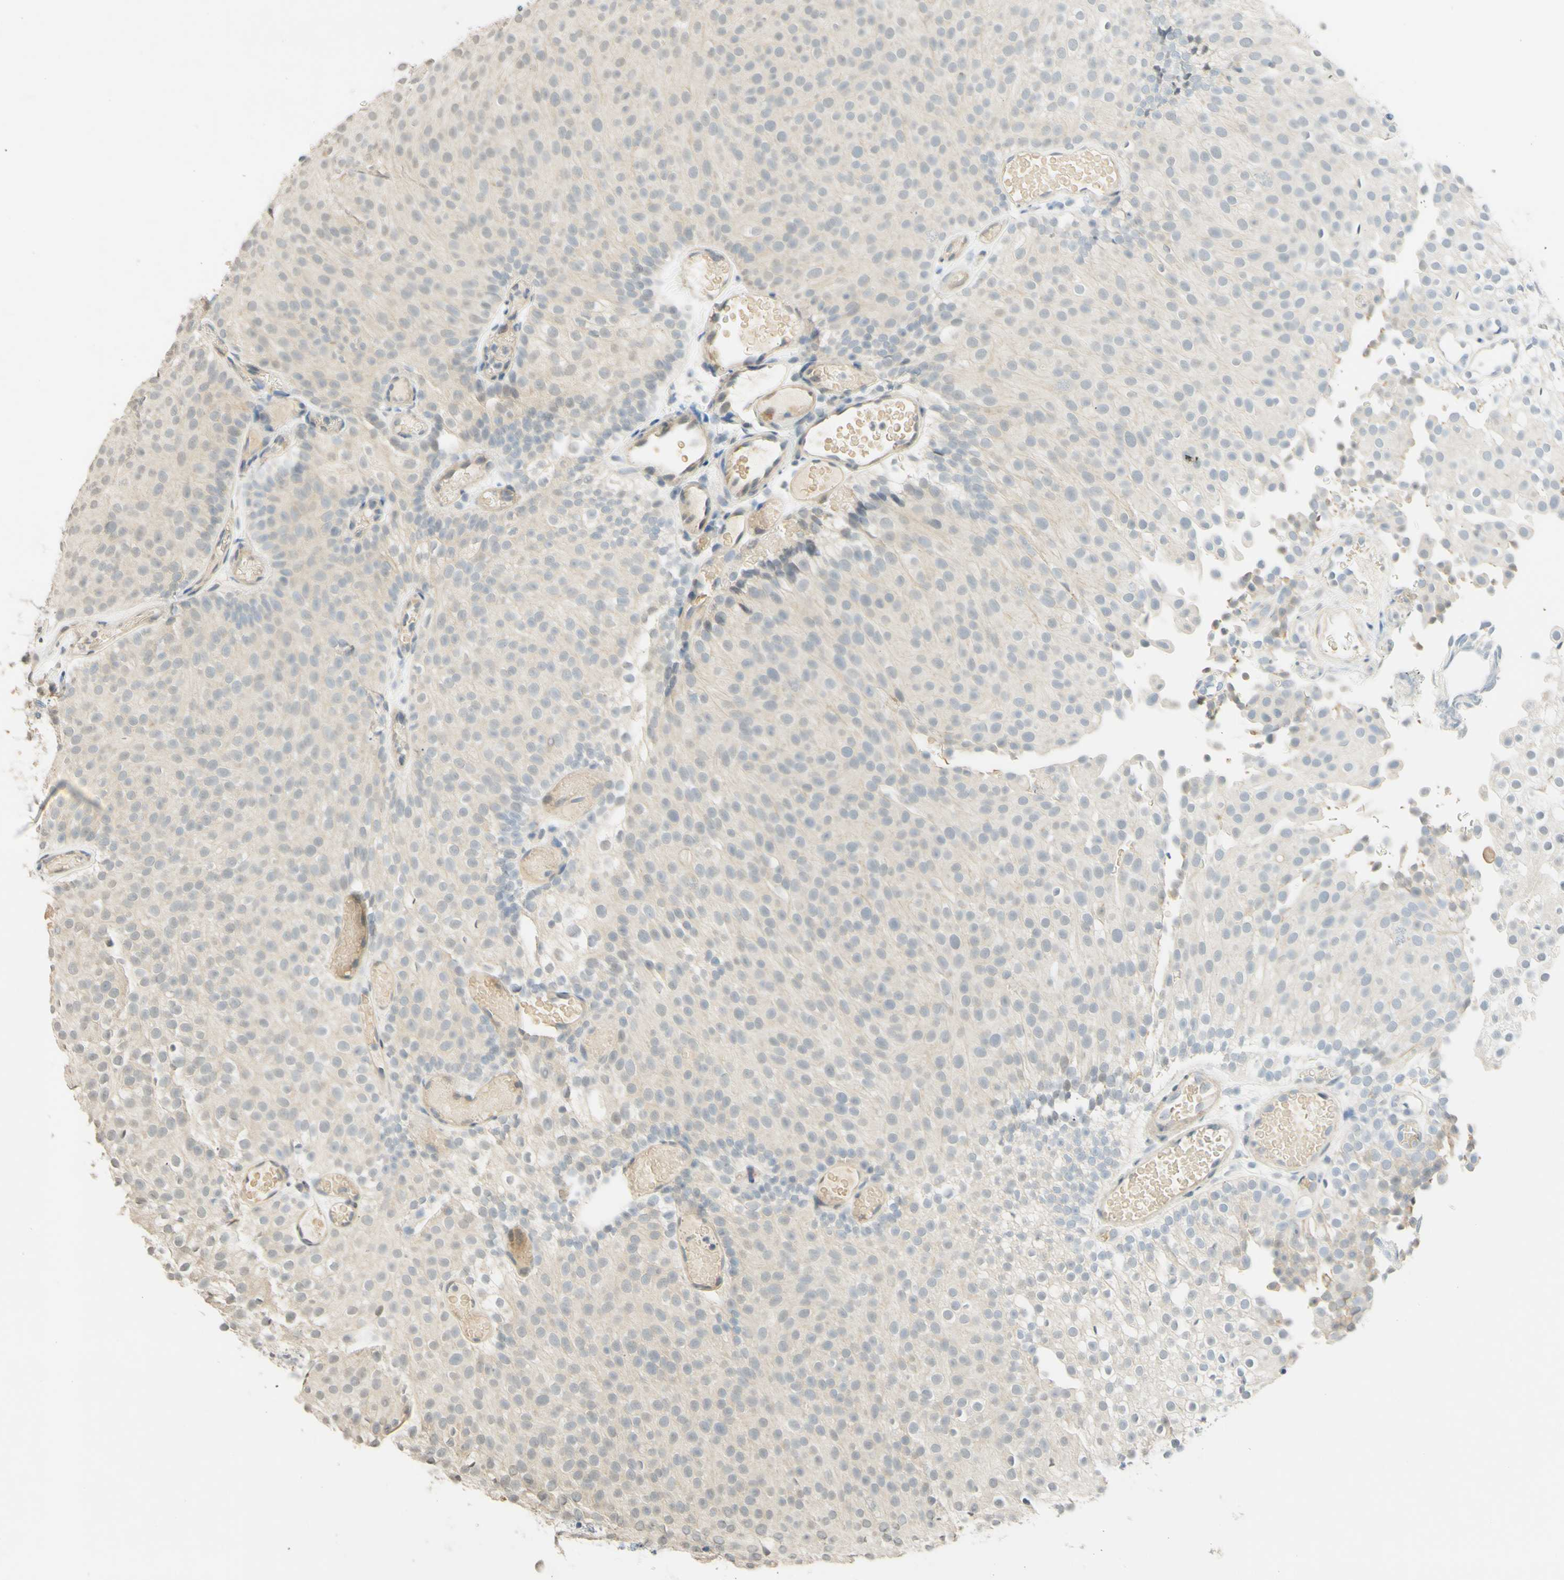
{"staining": {"intensity": "weak", "quantity": ">75%", "location": "cytoplasmic/membranous"}, "tissue": "urothelial cancer", "cell_type": "Tumor cells", "image_type": "cancer", "snomed": [{"axis": "morphology", "description": "Urothelial carcinoma, Low grade"}, {"axis": "topography", "description": "Urinary bladder"}], "caption": "High-power microscopy captured an immunohistochemistry (IHC) micrograph of urothelial cancer, revealing weak cytoplasmic/membranous staining in about >75% of tumor cells.", "gene": "MAG", "patient": {"sex": "male", "age": 78}}